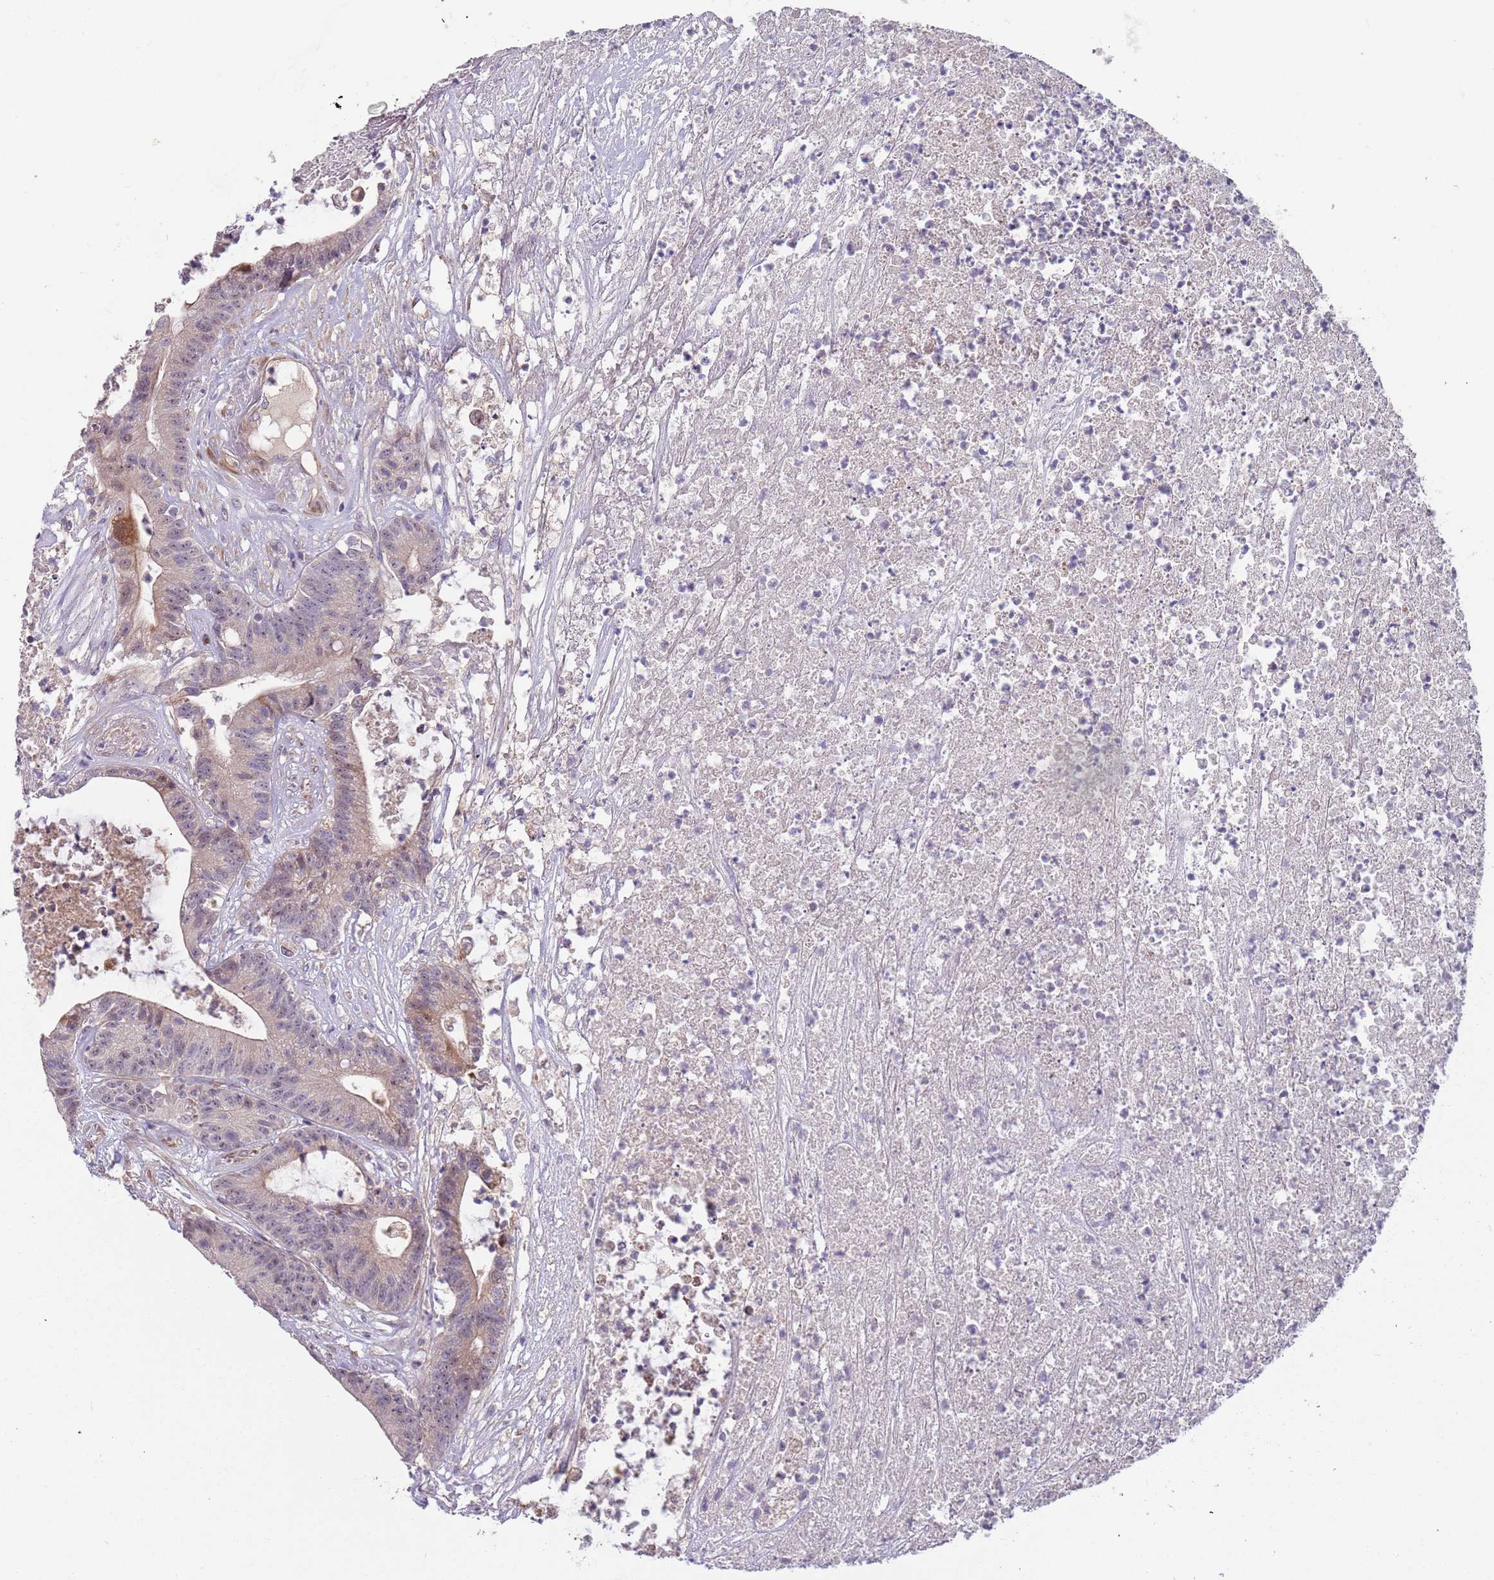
{"staining": {"intensity": "weak", "quantity": "25%-75%", "location": "cytoplasmic/membranous,nuclear"}, "tissue": "colorectal cancer", "cell_type": "Tumor cells", "image_type": "cancer", "snomed": [{"axis": "morphology", "description": "Adenocarcinoma, NOS"}, {"axis": "topography", "description": "Colon"}], "caption": "Immunohistochemistry (IHC) staining of colorectal cancer, which reveals low levels of weak cytoplasmic/membranous and nuclear expression in approximately 25%-75% of tumor cells indicating weak cytoplasmic/membranous and nuclear protein staining. The staining was performed using DAB (3,3'-diaminobenzidine) (brown) for protein detection and nuclei were counterstained in hematoxylin (blue).", "gene": "TRAPPC6B", "patient": {"sex": "female", "age": 84}}